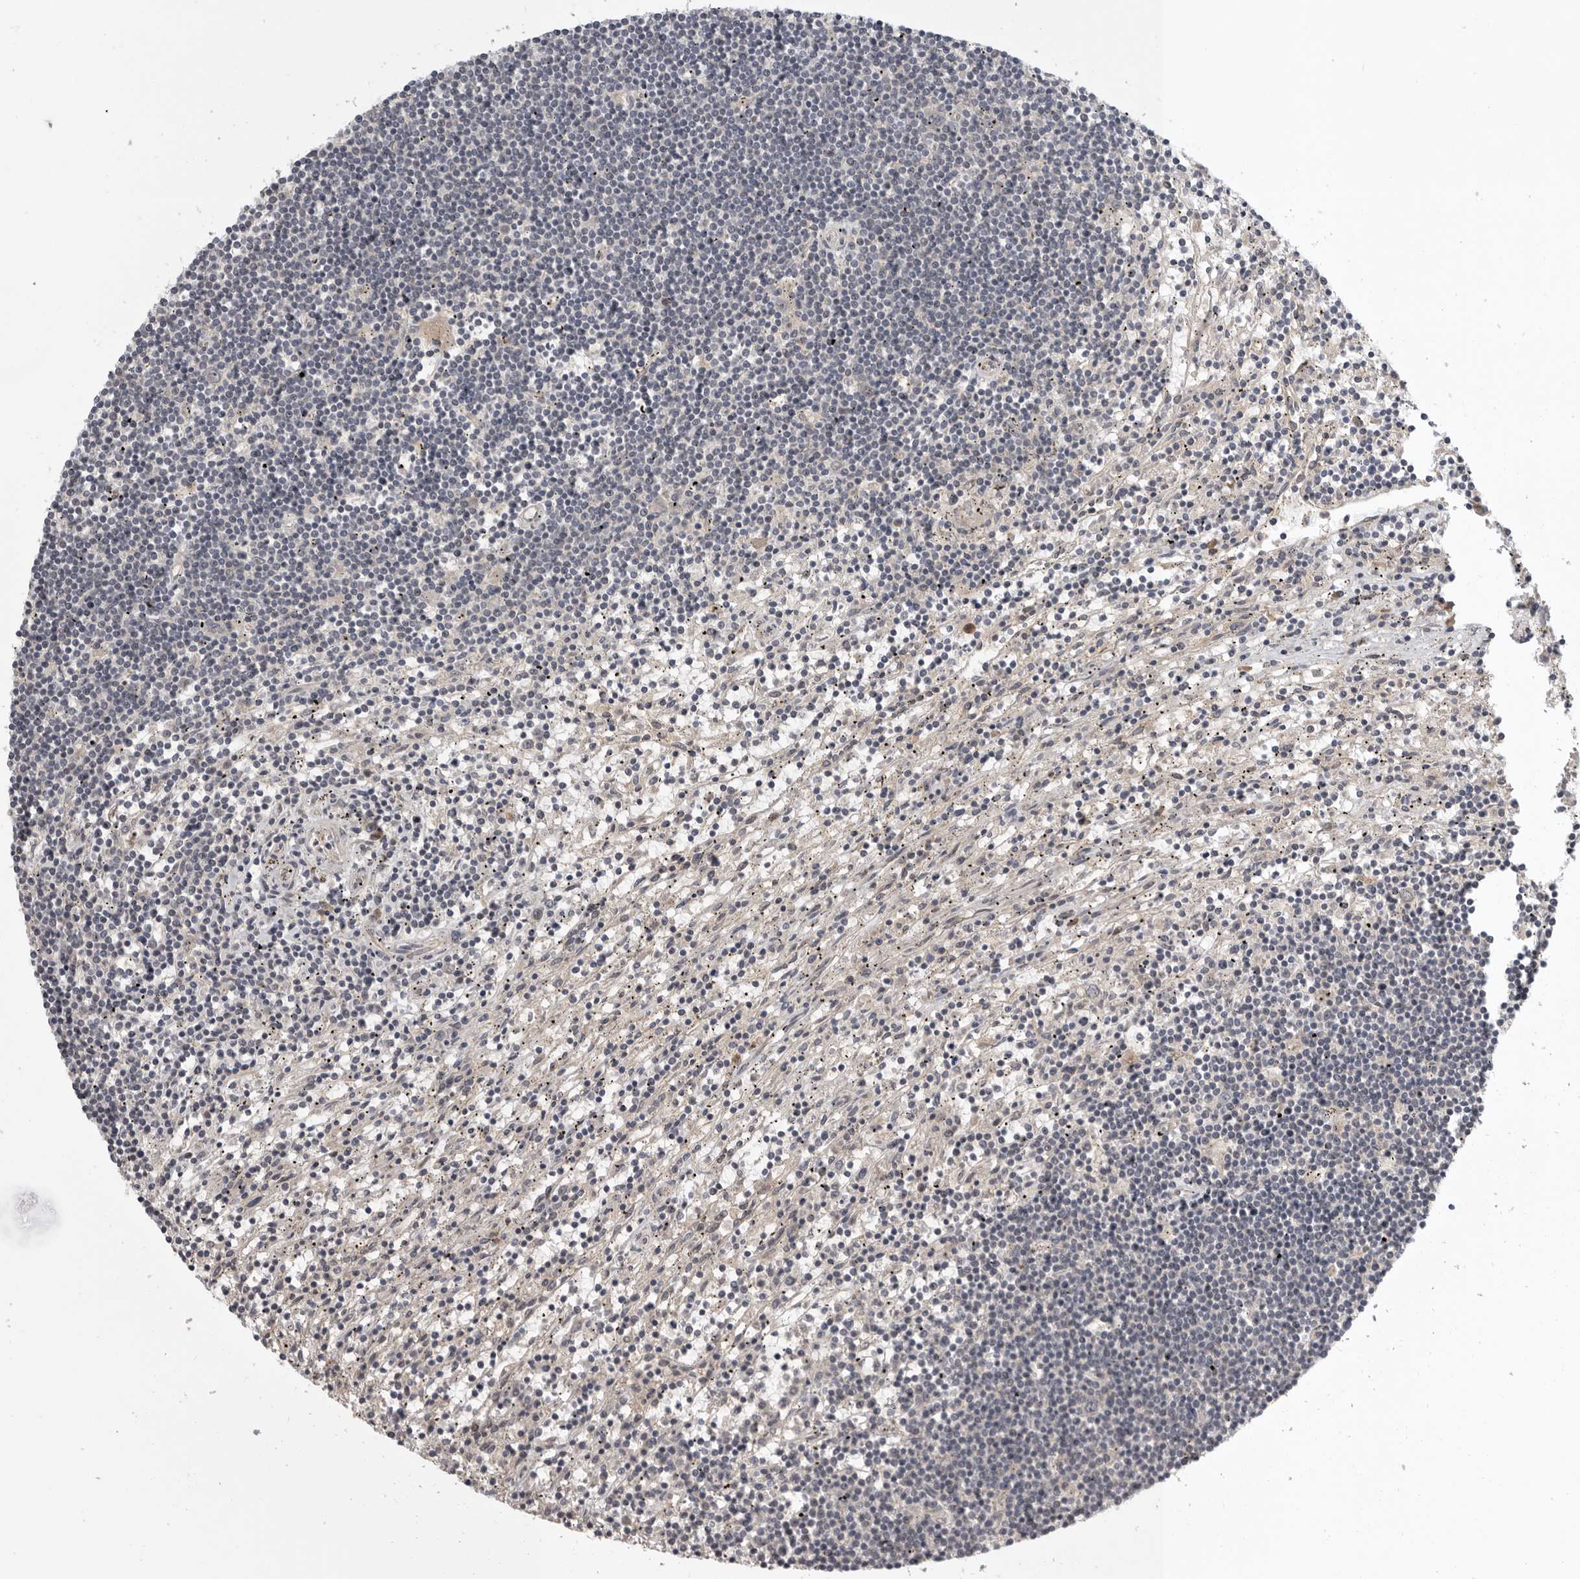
{"staining": {"intensity": "negative", "quantity": "none", "location": "none"}, "tissue": "lymphoma", "cell_type": "Tumor cells", "image_type": "cancer", "snomed": [{"axis": "morphology", "description": "Malignant lymphoma, non-Hodgkin's type, Low grade"}, {"axis": "topography", "description": "Spleen"}], "caption": "Image shows no significant protein positivity in tumor cells of low-grade malignant lymphoma, non-Hodgkin's type.", "gene": "CUEDC1", "patient": {"sex": "male", "age": 76}}